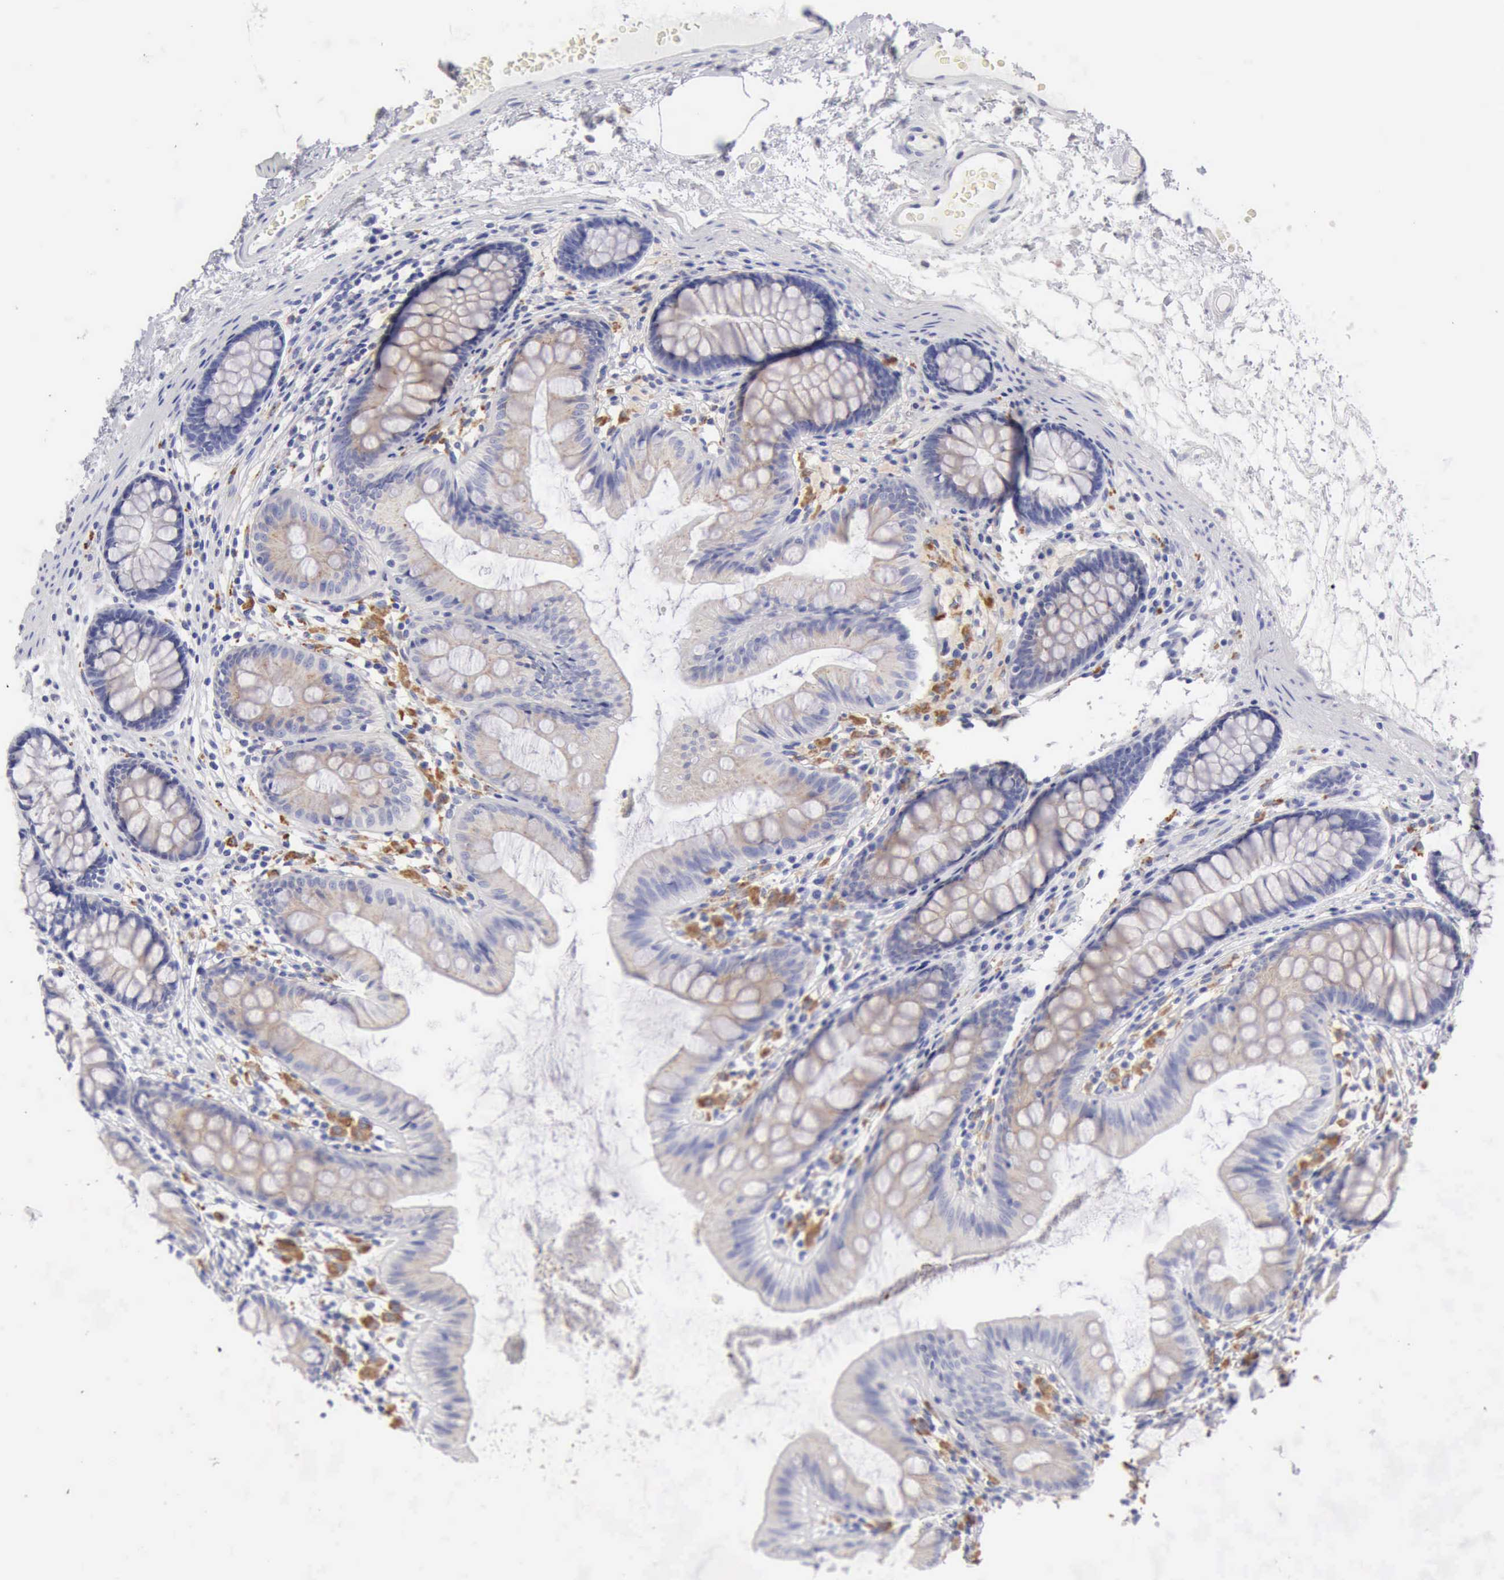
{"staining": {"intensity": "negative", "quantity": "none", "location": "none"}, "tissue": "colon", "cell_type": "Endothelial cells", "image_type": "normal", "snomed": [{"axis": "morphology", "description": "Normal tissue, NOS"}, {"axis": "topography", "description": "Colon"}], "caption": "High power microscopy photomicrograph of an immunohistochemistry (IHC) photomicrograph of unremarkable colon, revealing no significant expression in endothelial cells.", "gene": "CTSS", "patient": {"sex": "female", "age": 52}}